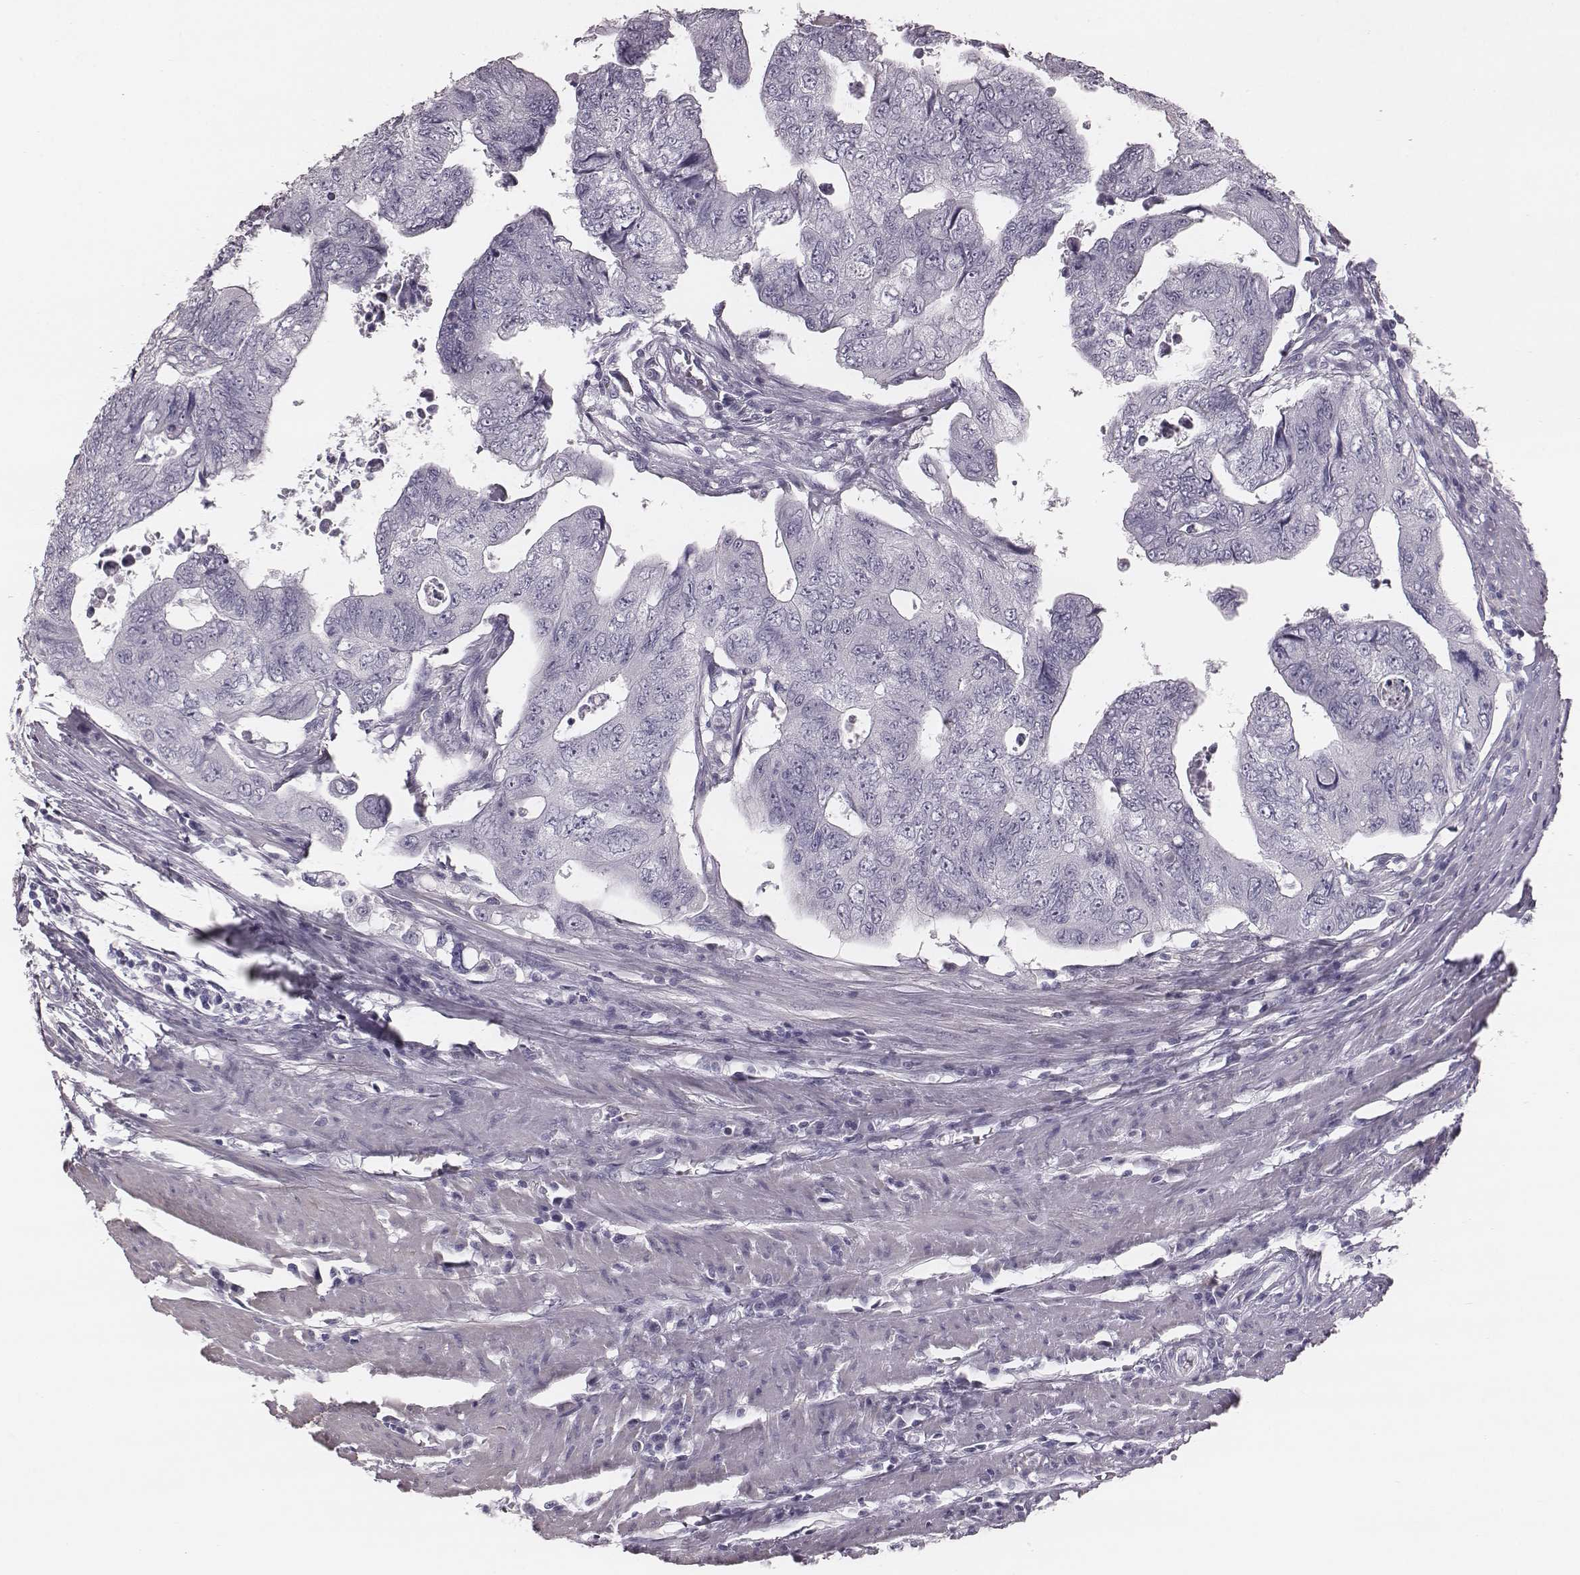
{"staining": {"intensity": "negative", "quantity": "none", "location": "none"}, "tissue": "colorectal cancer", "cell_type": "Tumor cells", "image_type": "cancer", "snomed": [{"axis": "morphology", "description": "Adenocarcinoma, NOS"}, {"axis": "topography", "description": "Colon"}], "caption": "Immunohistochemical staining of colorectal cancer (adenocarcinoma) exhibits no significant staining in tumor cells.", "gene": "KRT74", "patient": {"sex": "male", "age": 57}}